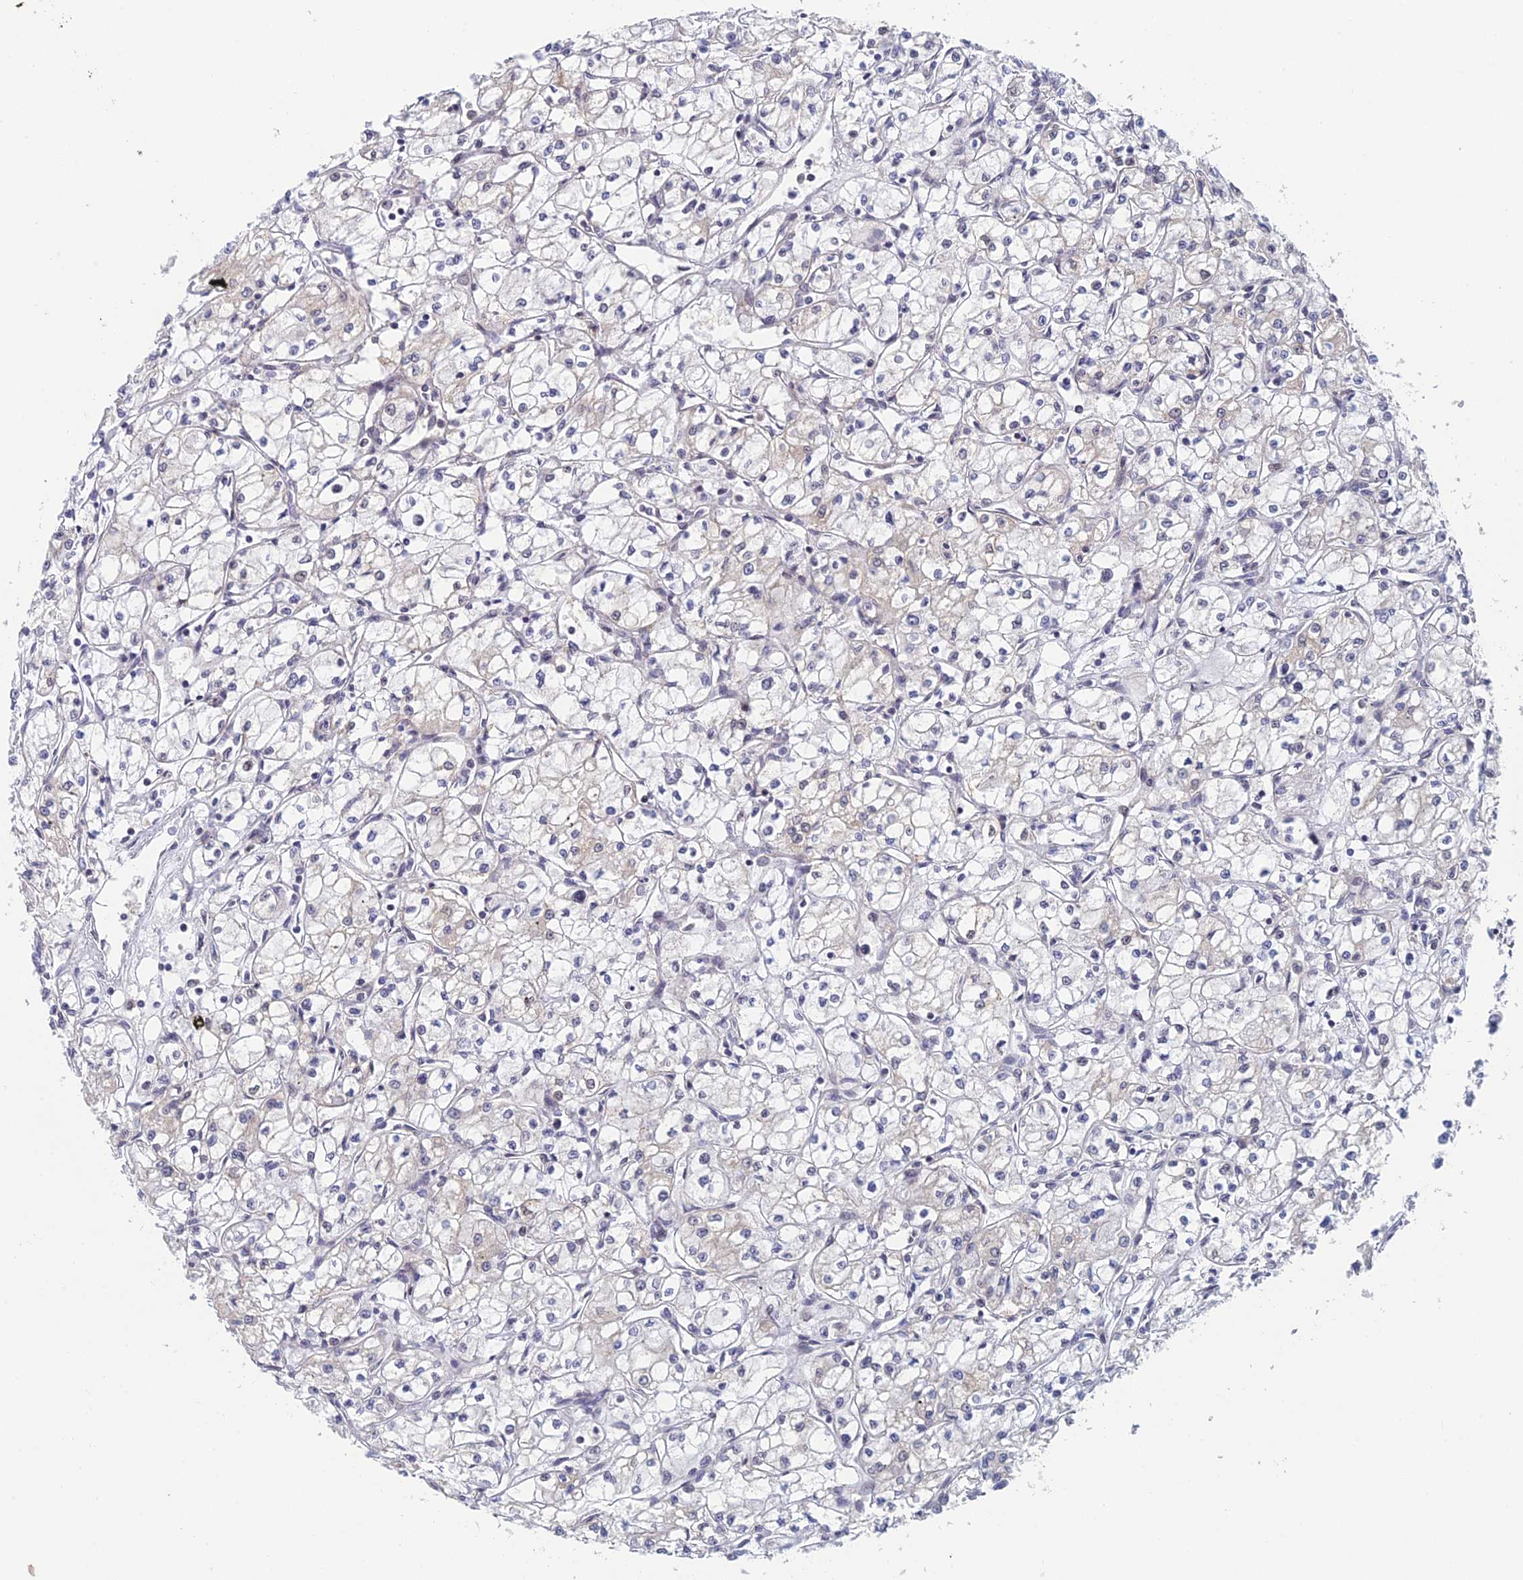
{"staining": {"intensity": "negative", "quantity": "none", "location": "none"}, "tissue": "renal cancer", "cell_type": "Tumor cells", "image_type": "cancer", "snomed": [{"axis": "morphology", "description": "Adenocarcinoma, NOS"}, {"axis": "topography", "description": "Kidney"}], "caption": "Human renal adenocarcinoma stained for a protein using immunohistochemistry displays no staining in tumor cells.", "gene": "SRA1", "patient": {"sex": "male", "age": 59}}